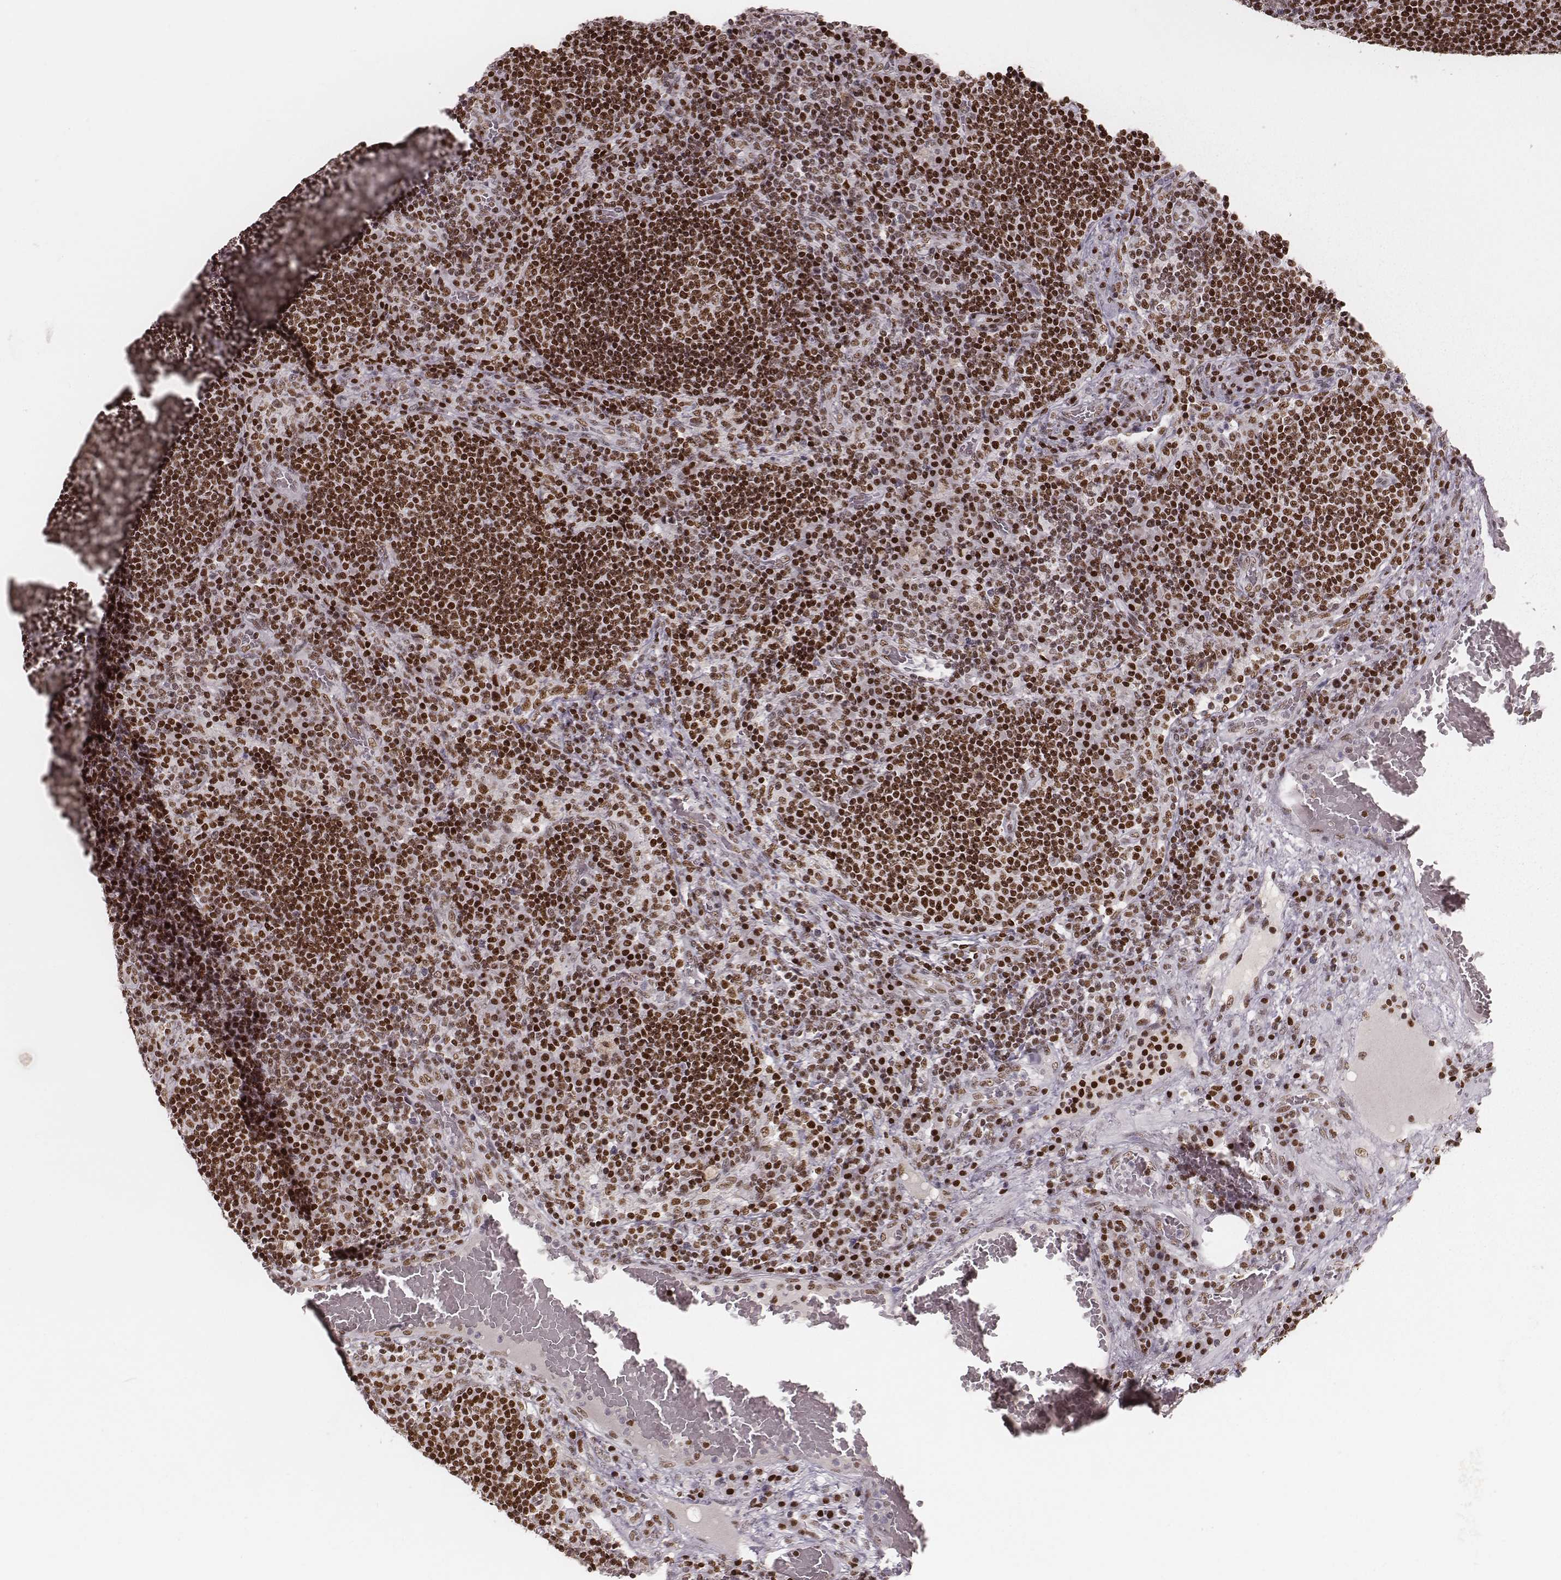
{"staining": {"intensity": "strong", "quantity": ">75%", "location": "nuclear"}, "tissue": "lymph node", "cell_type": "Germinal center cells", "image_type": "normal", "snomed": [{"axis": "morphology", "description": "Normal tissue, NOS"}, {"axis": "topography", "description": "Lymph node"}], "caption": "Protein staining exhibits strong nuclear staining in about >75% of germinal center cells in benign lymph node. Ihc stains the protein of interest in brown and the nuclei are stained blue.", "gene": "PARP1", "patient": {"sex": "male", "age": 63}}